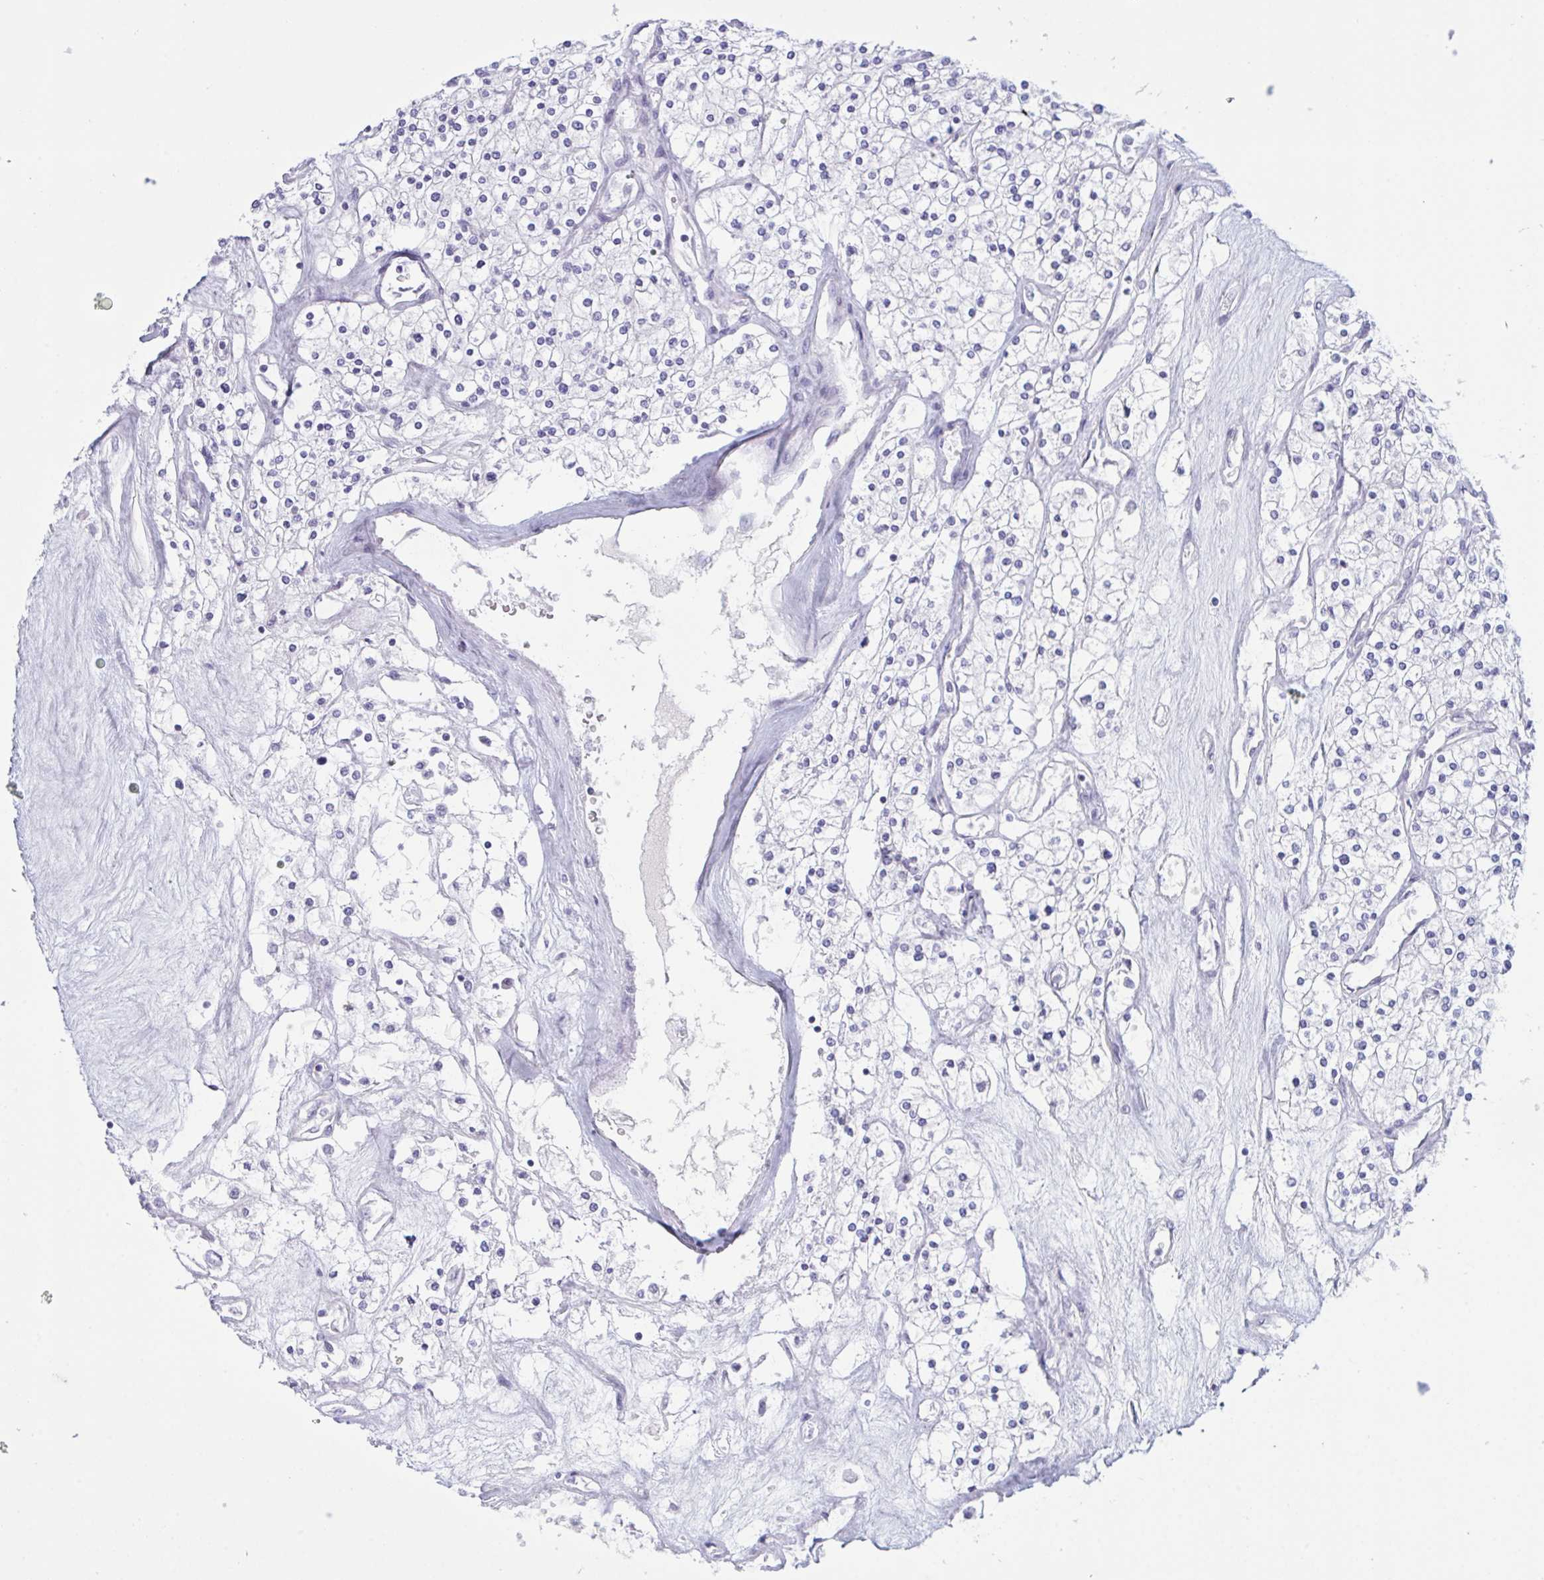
{"staining": {"intensity": "negative", "quantity": "none", "location": "none"}, "tissue": "renal cancer", "cell_type": "Tumor cells", "image_type": "cancer", "snomed": [{"axis": "morphology", "description": "Adenocarcinoma, NOS"}, {"axis": "topography", "description": "Kidney"}], "caption": "Immunohistochemical staining of renal cancer (adenocarcinoma) shows no significant positivity in tumor cells. (Brightfield microscopy of DAB (3,3'-diaminobenzidine) immunohistochemistry (IHC) at high magnification).", "gene": "NAA30", "patient": {"sex": "male", "age": 80}}